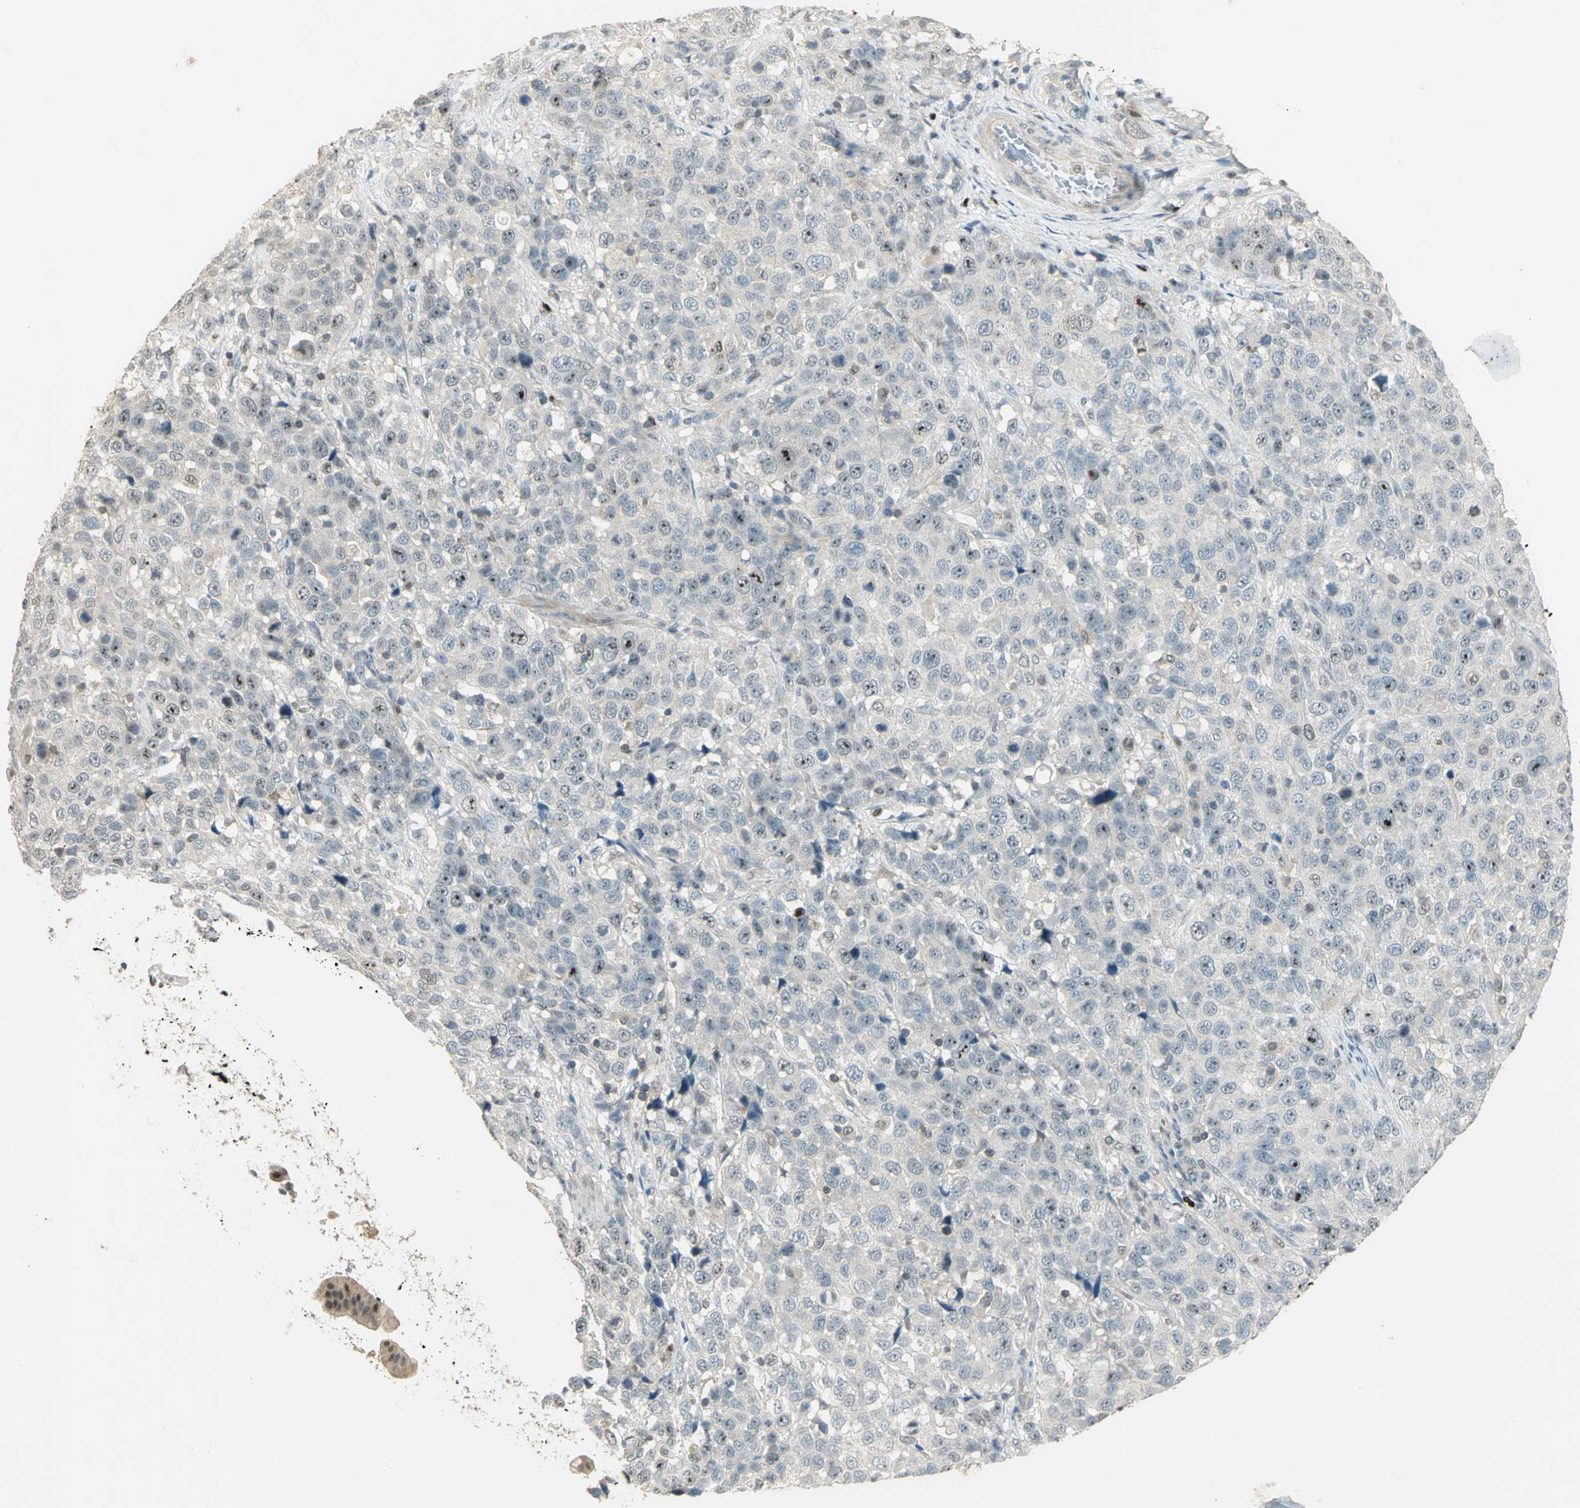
{"staining": {"intensity": "moderate", "quantity": "<25%", "location": "nuclear"}, "tissue": "stomach cancer", "cell_type": "Tumor cells", "image_type": "cancer", "snomed": [{"axis": "morphology", "description": "Normal tissue, NOS"}, {"axis": "morphology", "description": "Adenocarcinoma, NOS"}, {"axis": "topography", "description": "Stomach"}], "caption": "Immunohistochemistry (IHC) histopathology image of human stomach adenocarcinoma stained for a protein (brown), which reveals low levels of moderate nuclear expression in approximately <25% of tumor cells.", "gene": "BIRC2", "patient": {"sex": "male", "age": 48}}